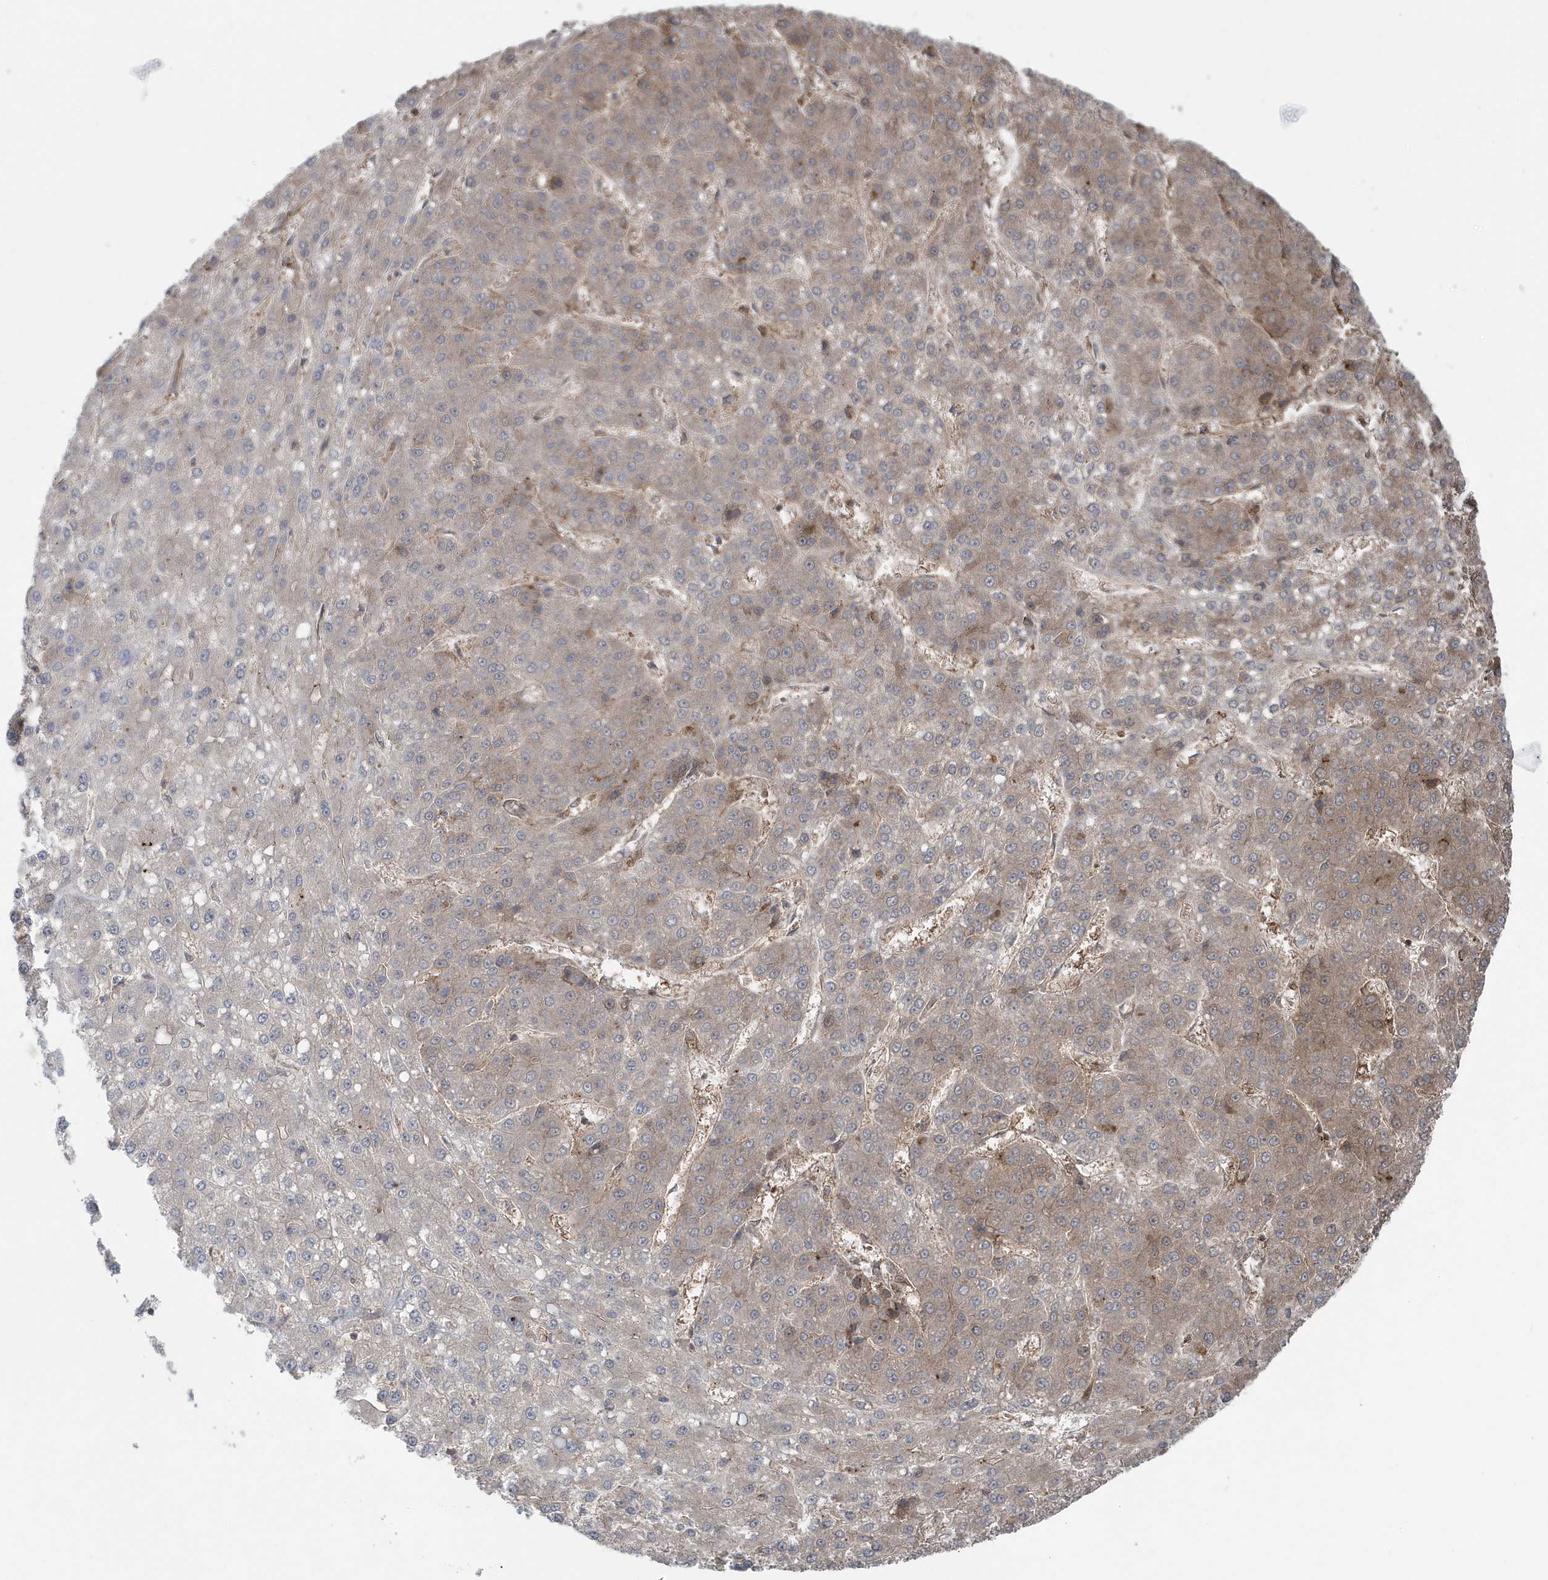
{"staining": {"intensity": "weak", "quantity": "<25%", "location": "cytoplasmic/membranous"}, "tissue": "liver cancer", "cell_type": "Tumor cells", "image_type": "cancer", "snomed": [{"axis": "morphology", "description": "Carcinoma, Hepatocellular, NOS"}, {"axis": "topography", "description": "Liver"}], "caption": "Tumor cells show no significant protein positivity in liver cancer.", "gene": "MAPK1IP1L", "patient": {"sex": "male", "age": 67}}